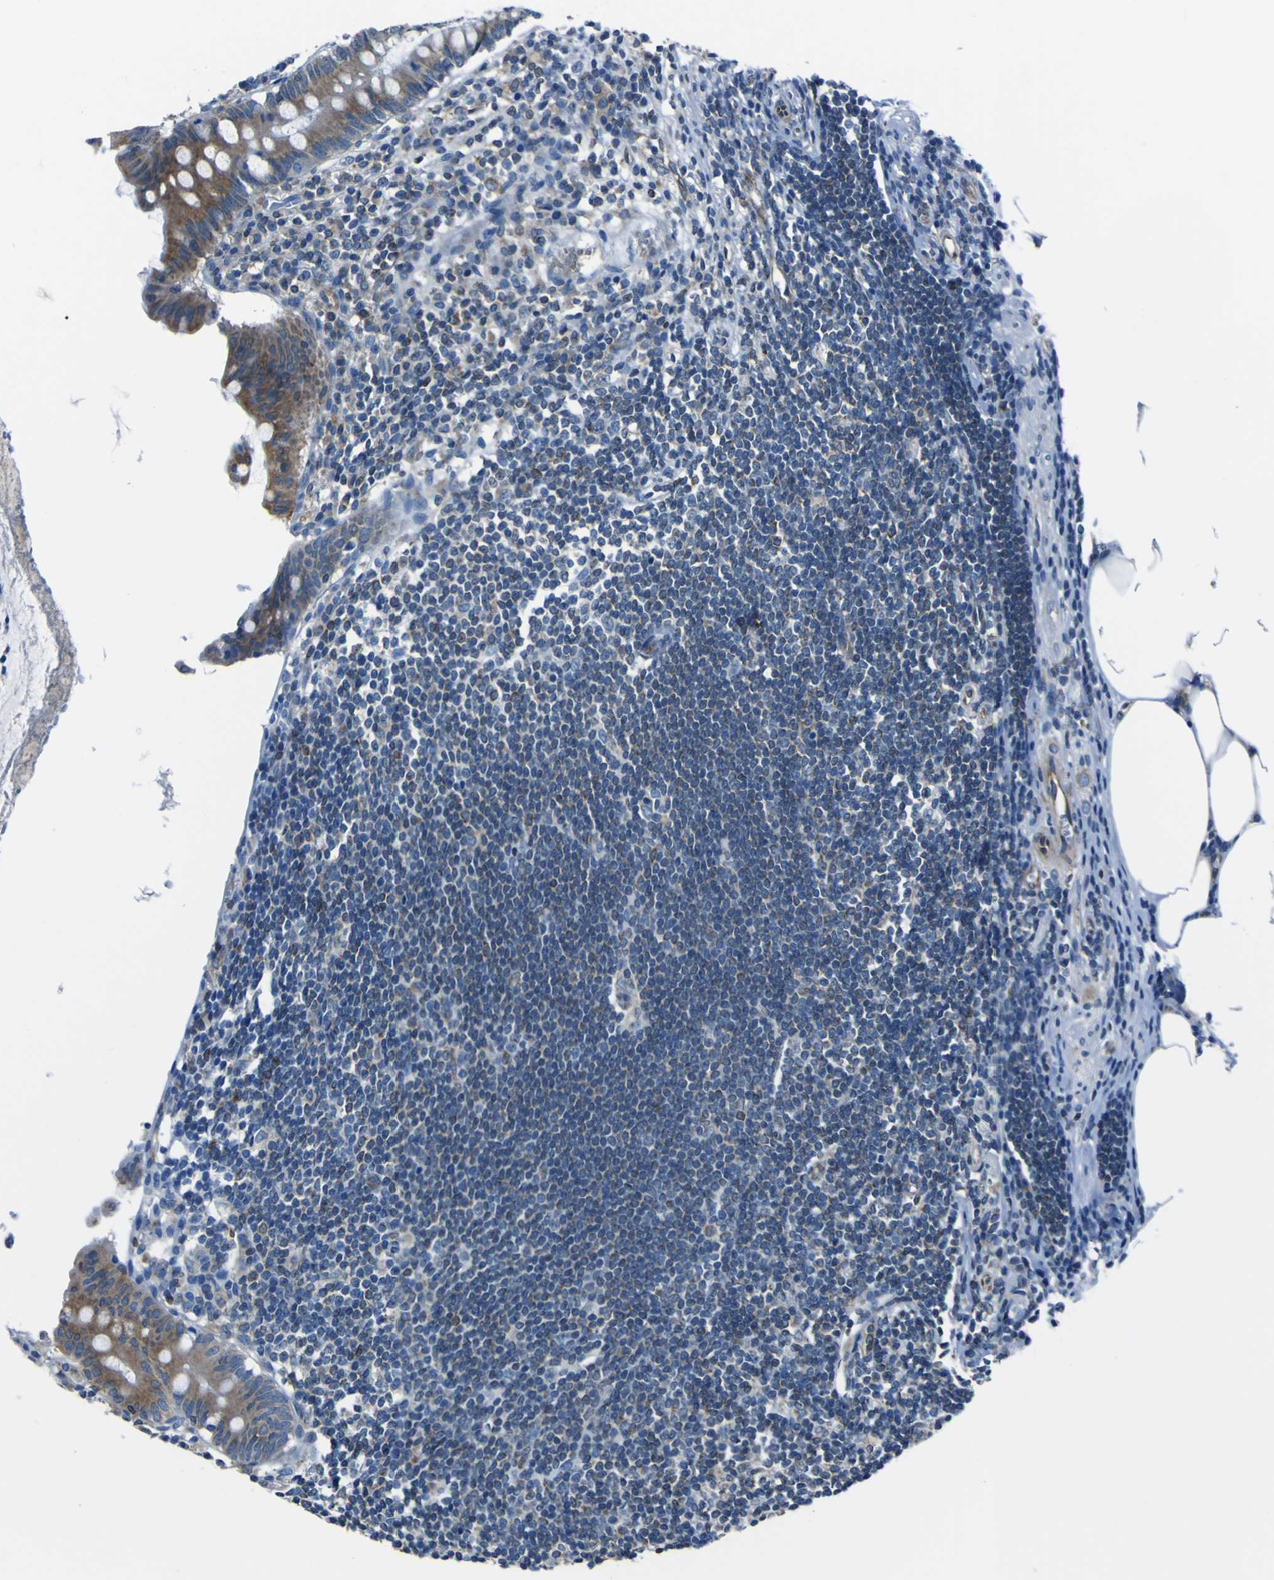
{"staining": {"intensity": "moderate", "quantity": ">75%", "location": "cytoplasmic/membranous"}, "tissue": "appendix", "cell_type": "Glandular cells", "image_type": "normal", "snomed": [{"axis": "morphology", "description": "Normal tissue, NOS"}, {"axis": "topography", "description": "Appendix"}], "caption": "A high-resolution photomicrograph shows immunohistochemistry (IHC) staining of unremarkable appendix, which shows moderate cytoplasmic/membranous staining in about >75% of glandular cells. (Stains: DAB (3,3'-diaminobenzidine) in brown, nuclei in blue, Microscopy: brightfield microscopy at high magnification).", "gene": "STIM1", "patient": {"sex": "female", "age": 50}}